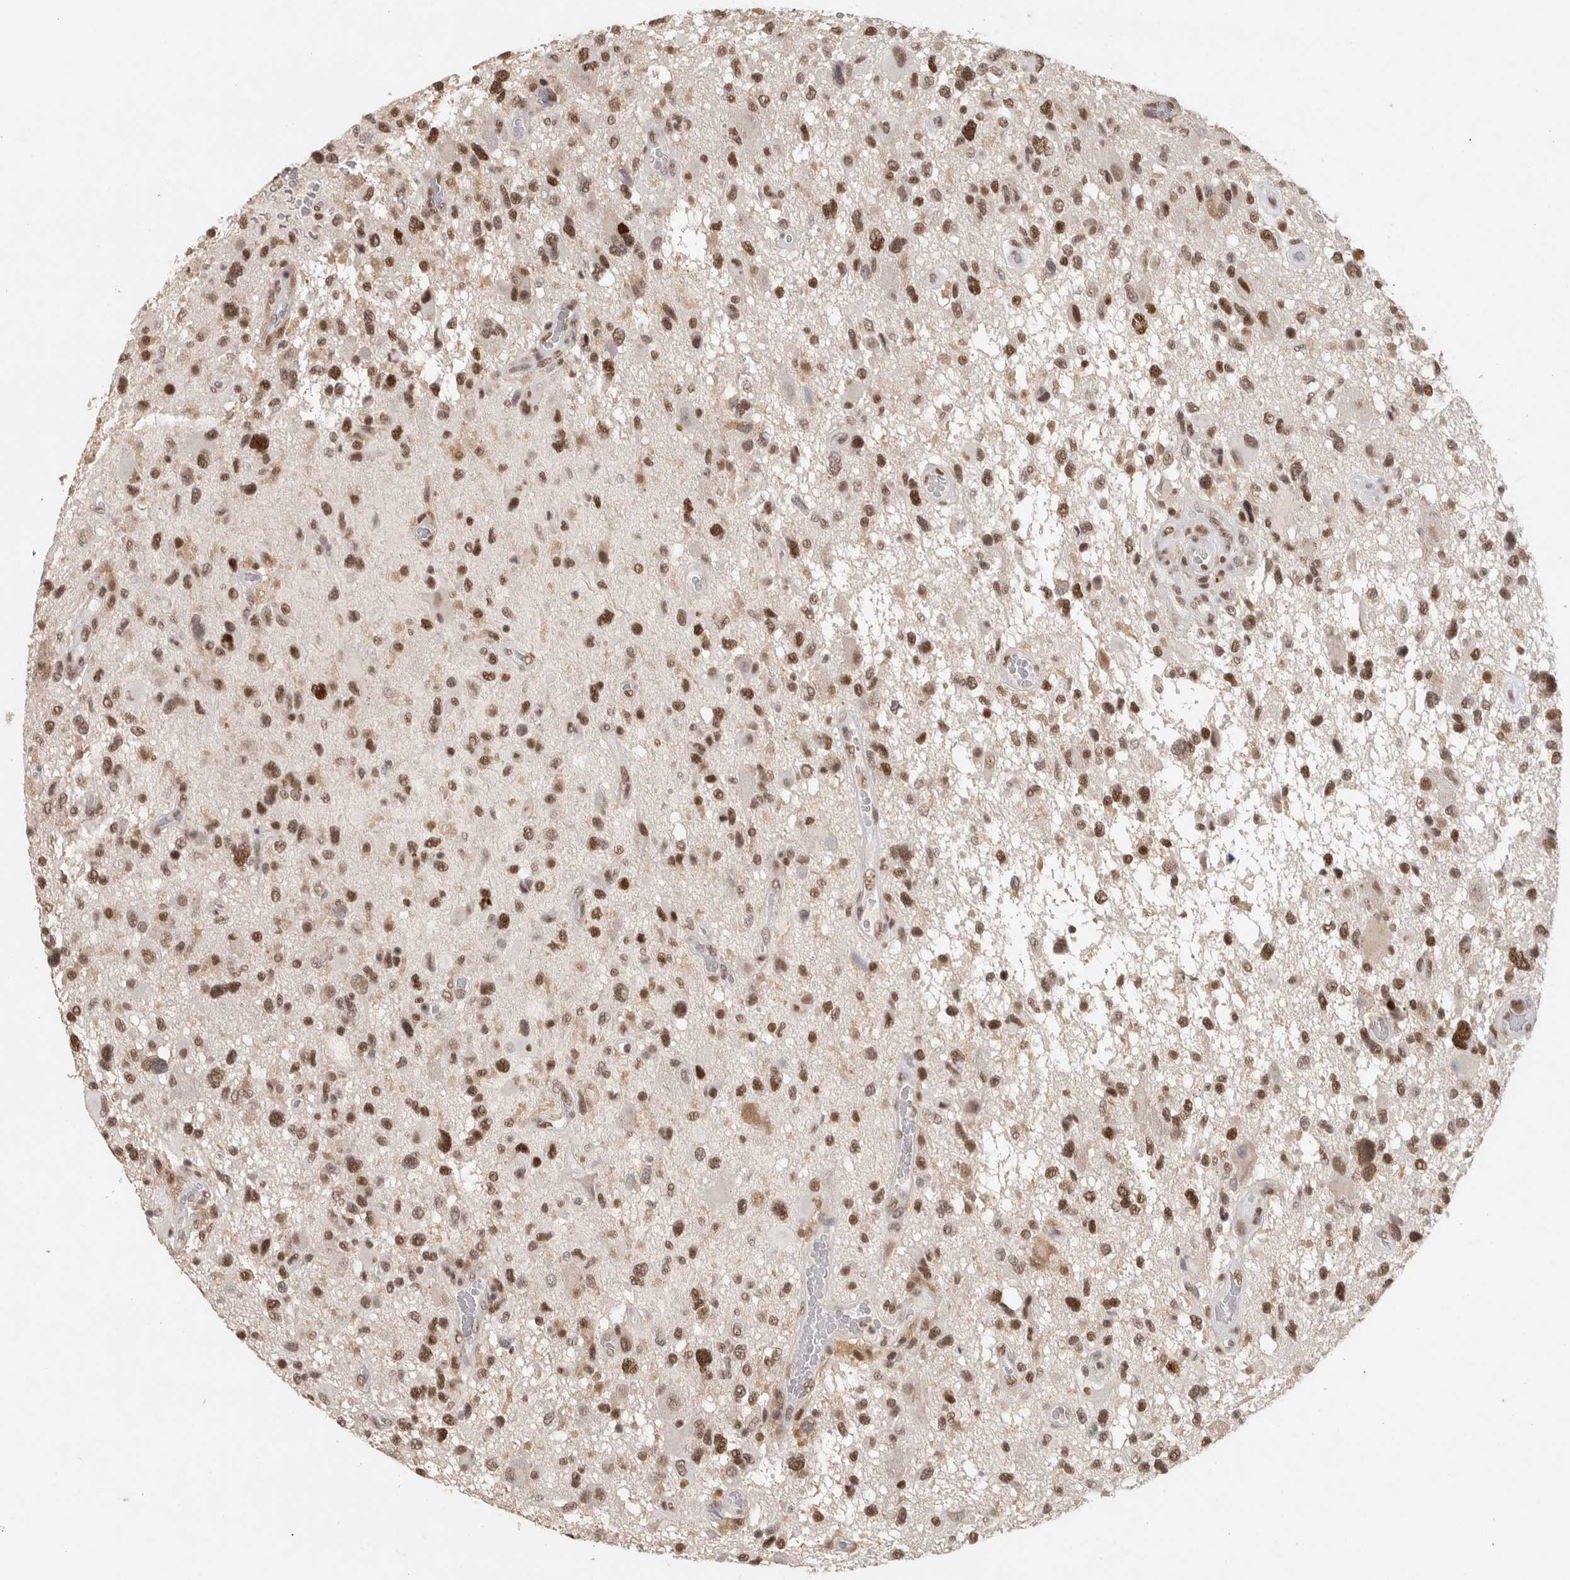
{"staining": {"intensity": "strong", "quantity": ">75%", "location": "nuclear"}, "tissue": "glioma", "cell_type": "Tumor cells", "image_type": "cancer", "snomed": [{"axis": "morphology", "description": "Glioma, malignant, High grade"}, {"axis": "topography", "description": "Brain"}], "caption": "High-power microscopy captured an immunohistochemistry (IHC) micrograph of malignant high-grade glioma, revealing strong nuclear positivity in about >75% of tumor cells. The staining was performed using DAB to visualize the protein expression in brown, while the nuclei were stained in blue with hematoxylin (Magnification: 20x).", "gene": "ZNF830", "patient": {"sex": "male", "age": 33}}